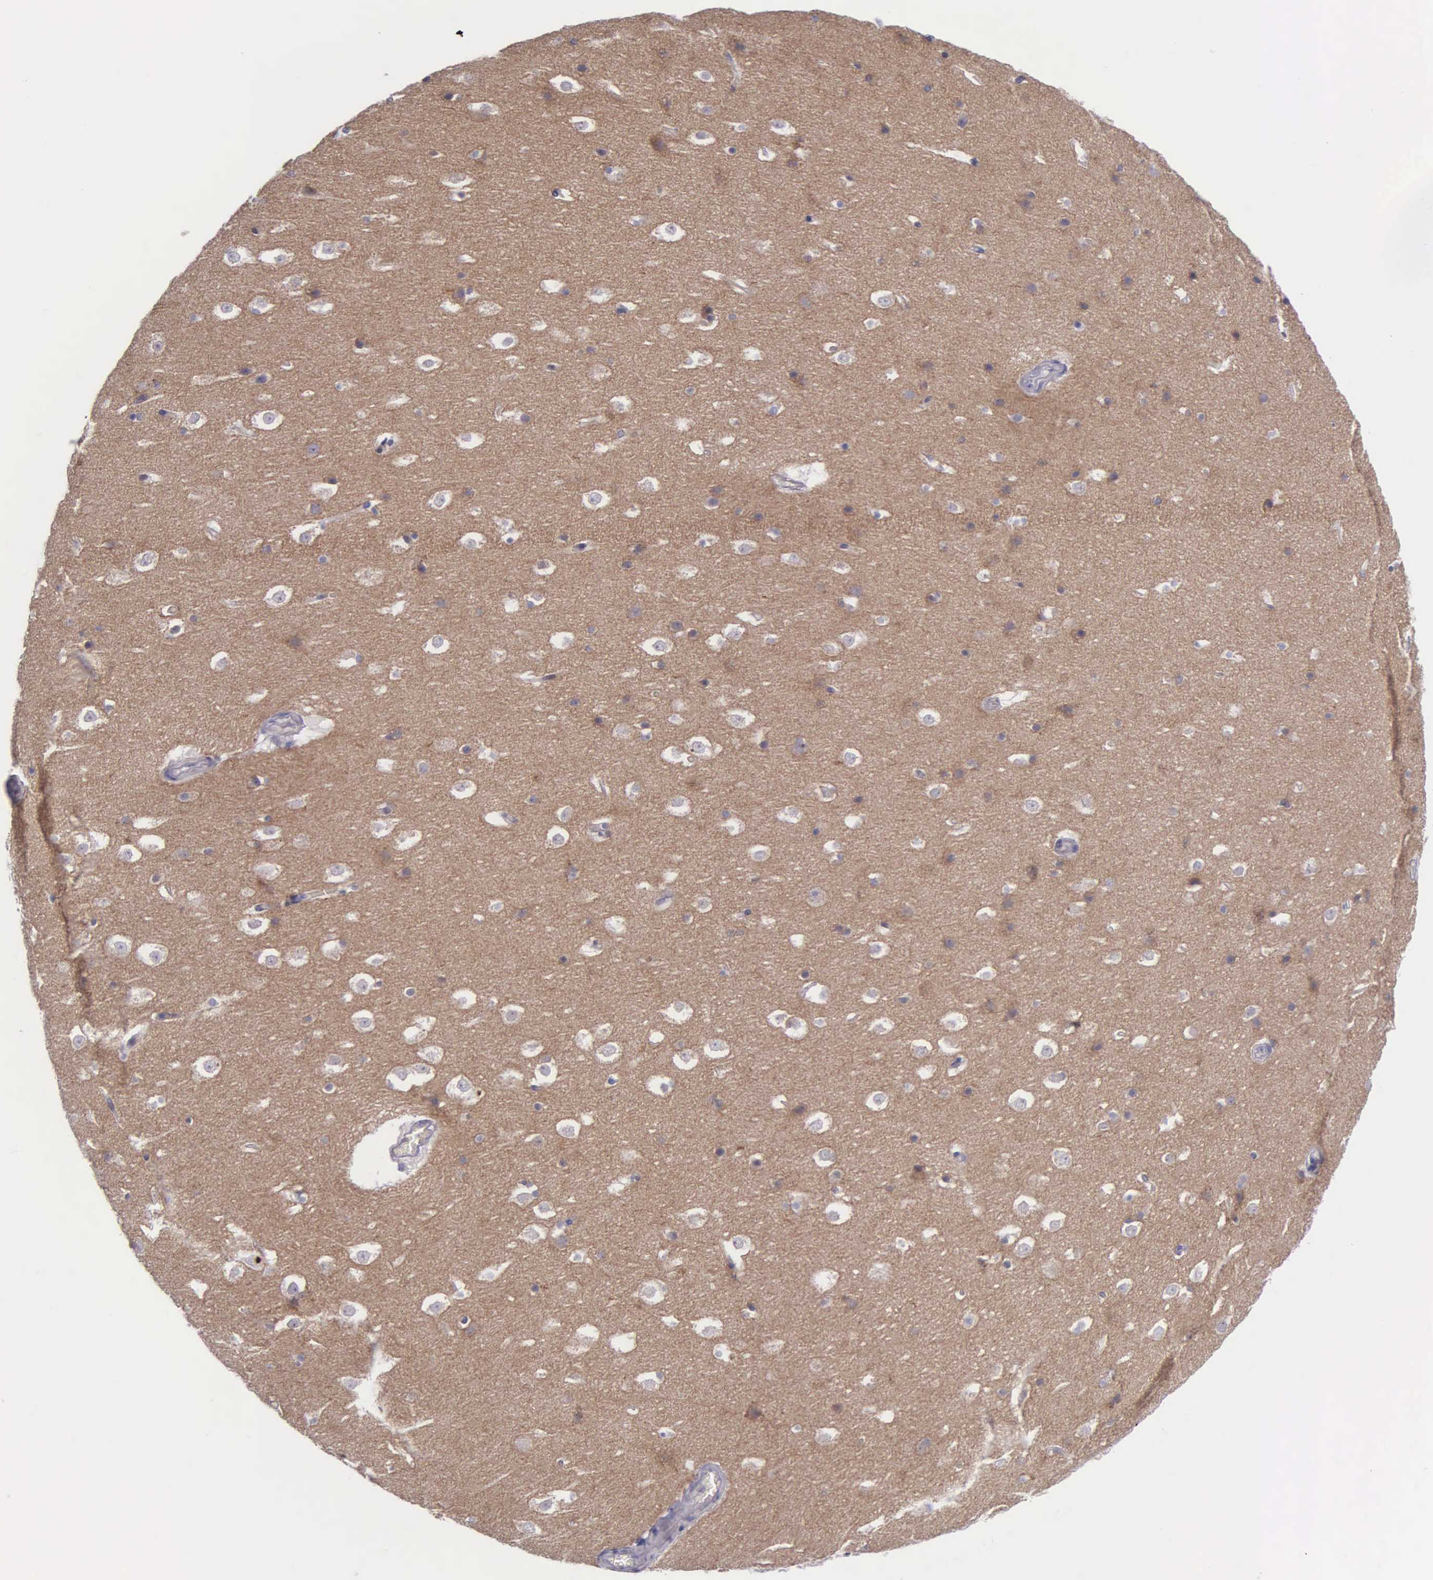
{"staining": {"intensity": "weak", "quantity": "<25%", "location": "nuclear"}, "tissue": "hippocampus", "cell_type": "Glial cells", "image_type": "normal", "snomed": [{"axis": "morphology", "description": "Normal tissue, NOS"}, {"axis": "topography", "description": "Hippocampus"}], "caption": "High magnification brightfield microscopy of benign hippocampus stained with DAB (brown) and counterstained with hematoxylin (blue): glial cells show no significant positivity.", "gene": "MICAL3", "patient": {"sex": "male", "age": 45}}